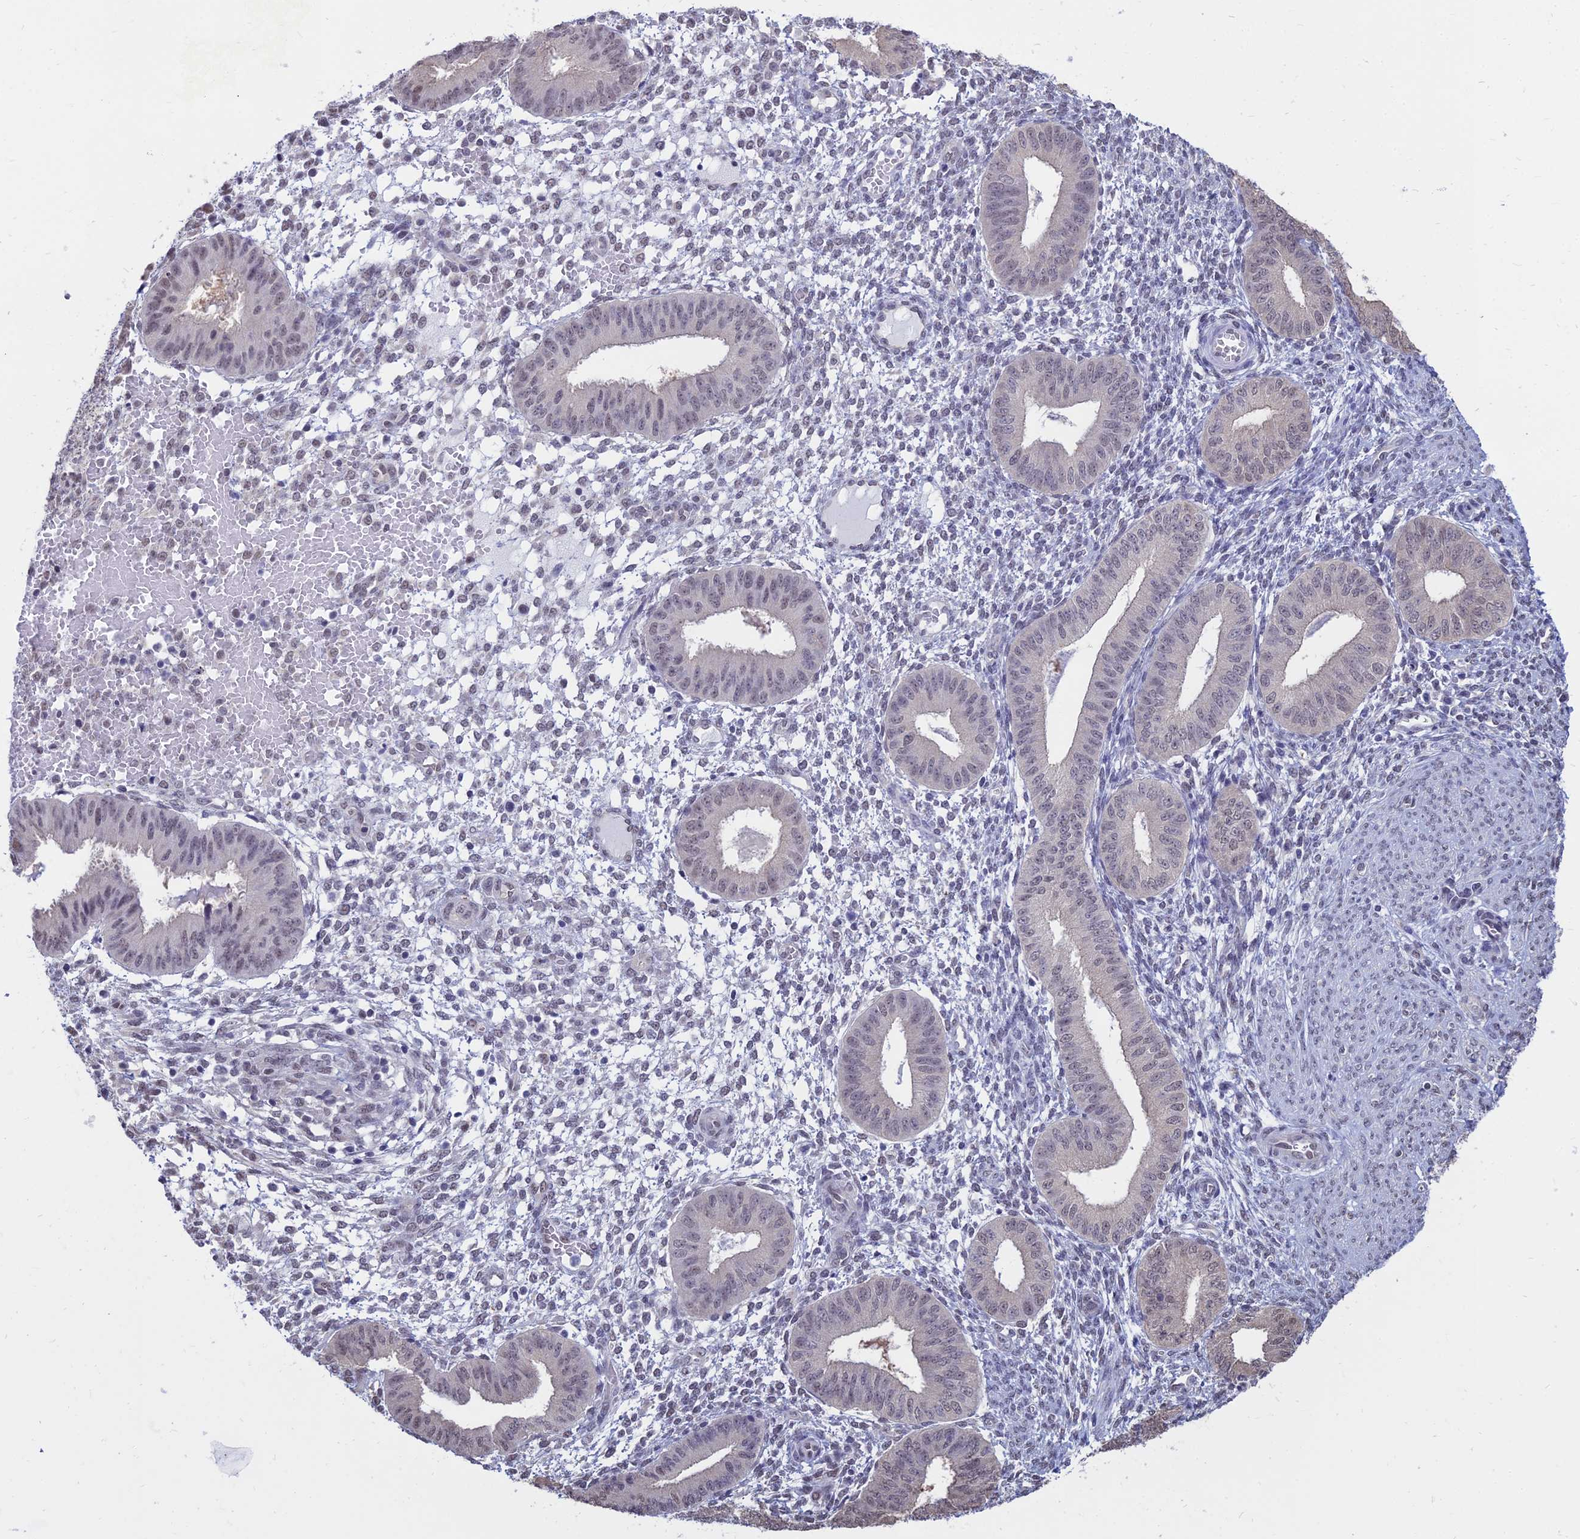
{"staining": {"intensity": "negative", "quantity": "none", "location": "none"}, "tissue": "endometrium", "cell_type": "Cells in endometrial stroma", "image_type": "normal", "snomed": [{"axis": "morphology", "description": "Normal tissue, NOS"}, {"axis": "topography", "description": "Endometrium"}], "caption": "There is no significant staining in cells in endometrial stroma of endometrium. The staining is performed using DAB (3,3'-diaminobenzidine) brown chromogen with nuclei counter-stained in using hematoxylin.", "gene": "SRSF7", "patient": {"sex": "female", "age": 49}}